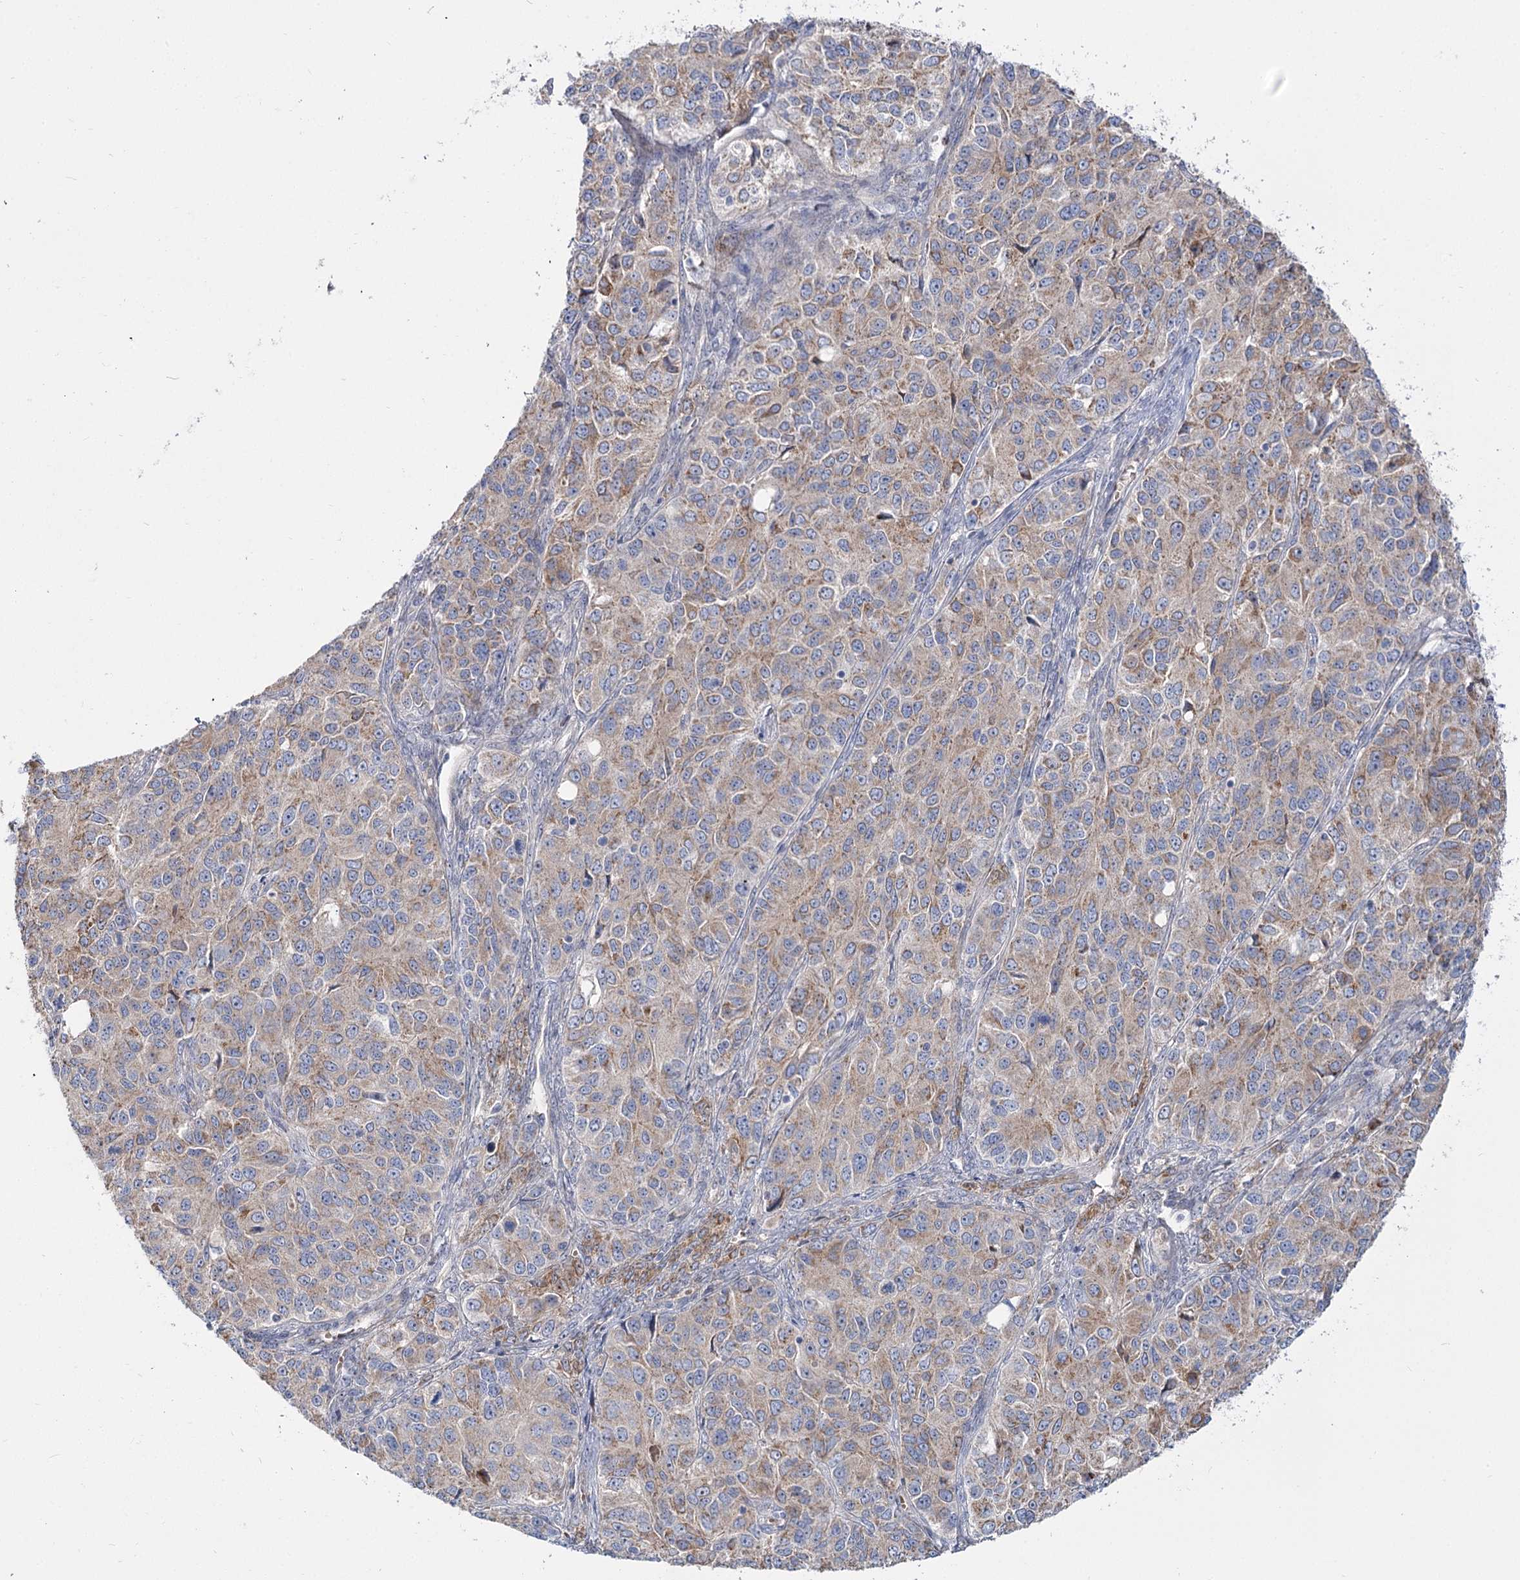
{"staining": {"intensity": "weak", "quantity": ">75%", "location": "cytoplasmic/membranous"}, "tissue": "ovarian cancer", "cell_type": "Tumor cells", "image_type": "cancer", "snomed": [{"axis": "morphology", "description": "Carcinoma, endometroid"}, {"axis": "topography", "description": "Ovary"}], "caption": "Human endometroid carcinoma (ovarian) stained with a brown dye reveals weak cytoplasmic/membranous positive staining in approximately >75% of tumor cells.", "gene": "SUOX", "patient": {"sex": "female", "age": 51}}